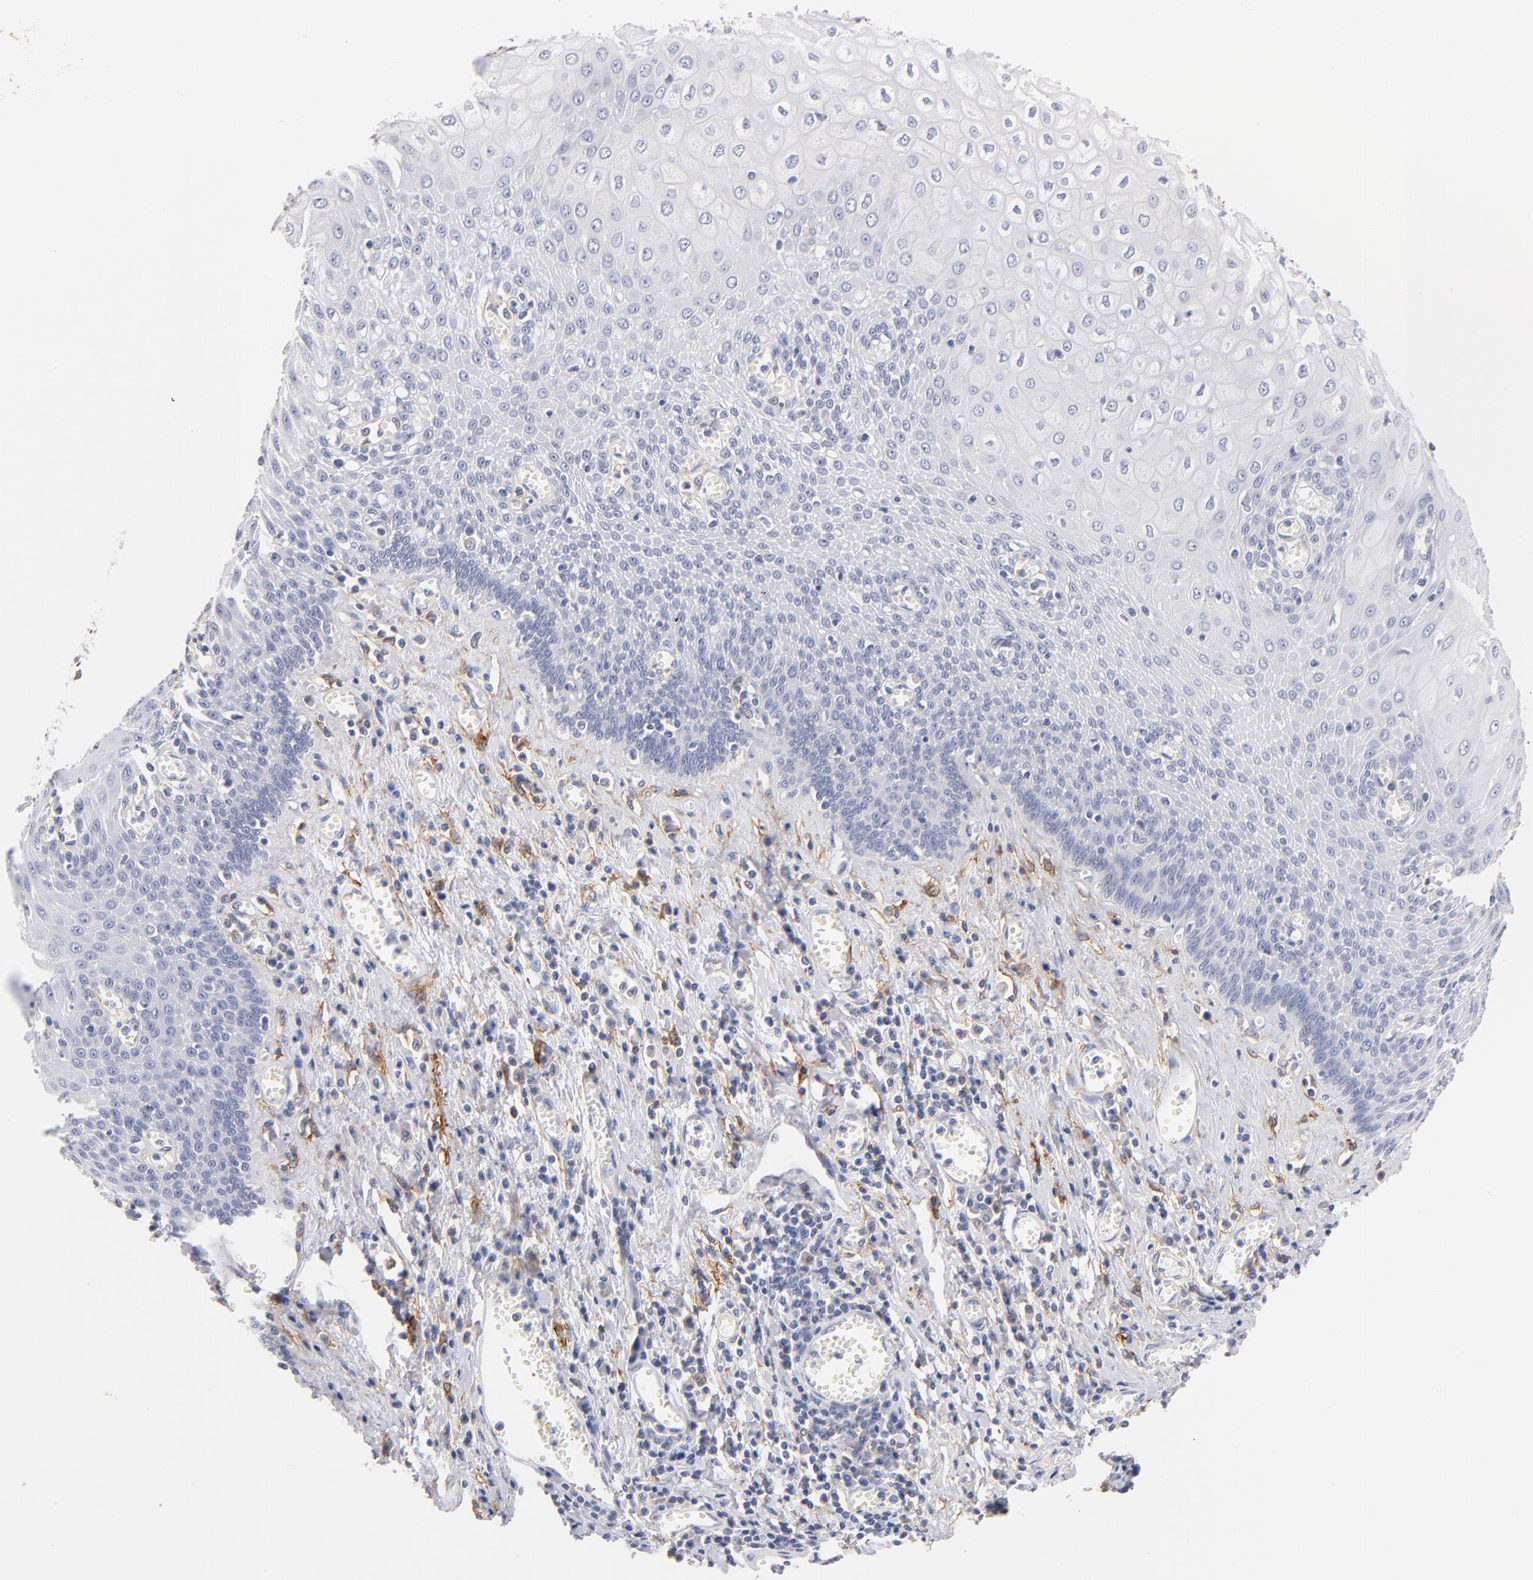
{"staining": {"intensity": "negative", "quantity": "none", "location": "none"}, "tissue": "esophagus", "cell_type": "Squamous epithelial cells", "image_type": "normal", "snomed": [{"axis": "morphology", "description": "Normal tissue, NOS"}, {"axis": "morphology", "description": "Squamous cell carcinoma, NOS"}, {"axis": "topography", "description": "Esophagus"}], "caption": "A high-resolution photomicrograph shows immunohistochemistry (IHC) staining of benign esophagus, which displays no significant expression in squamous epithelial cells.", "gene": "ITGA8", "patient": {"sex": "male", "age": 65}}